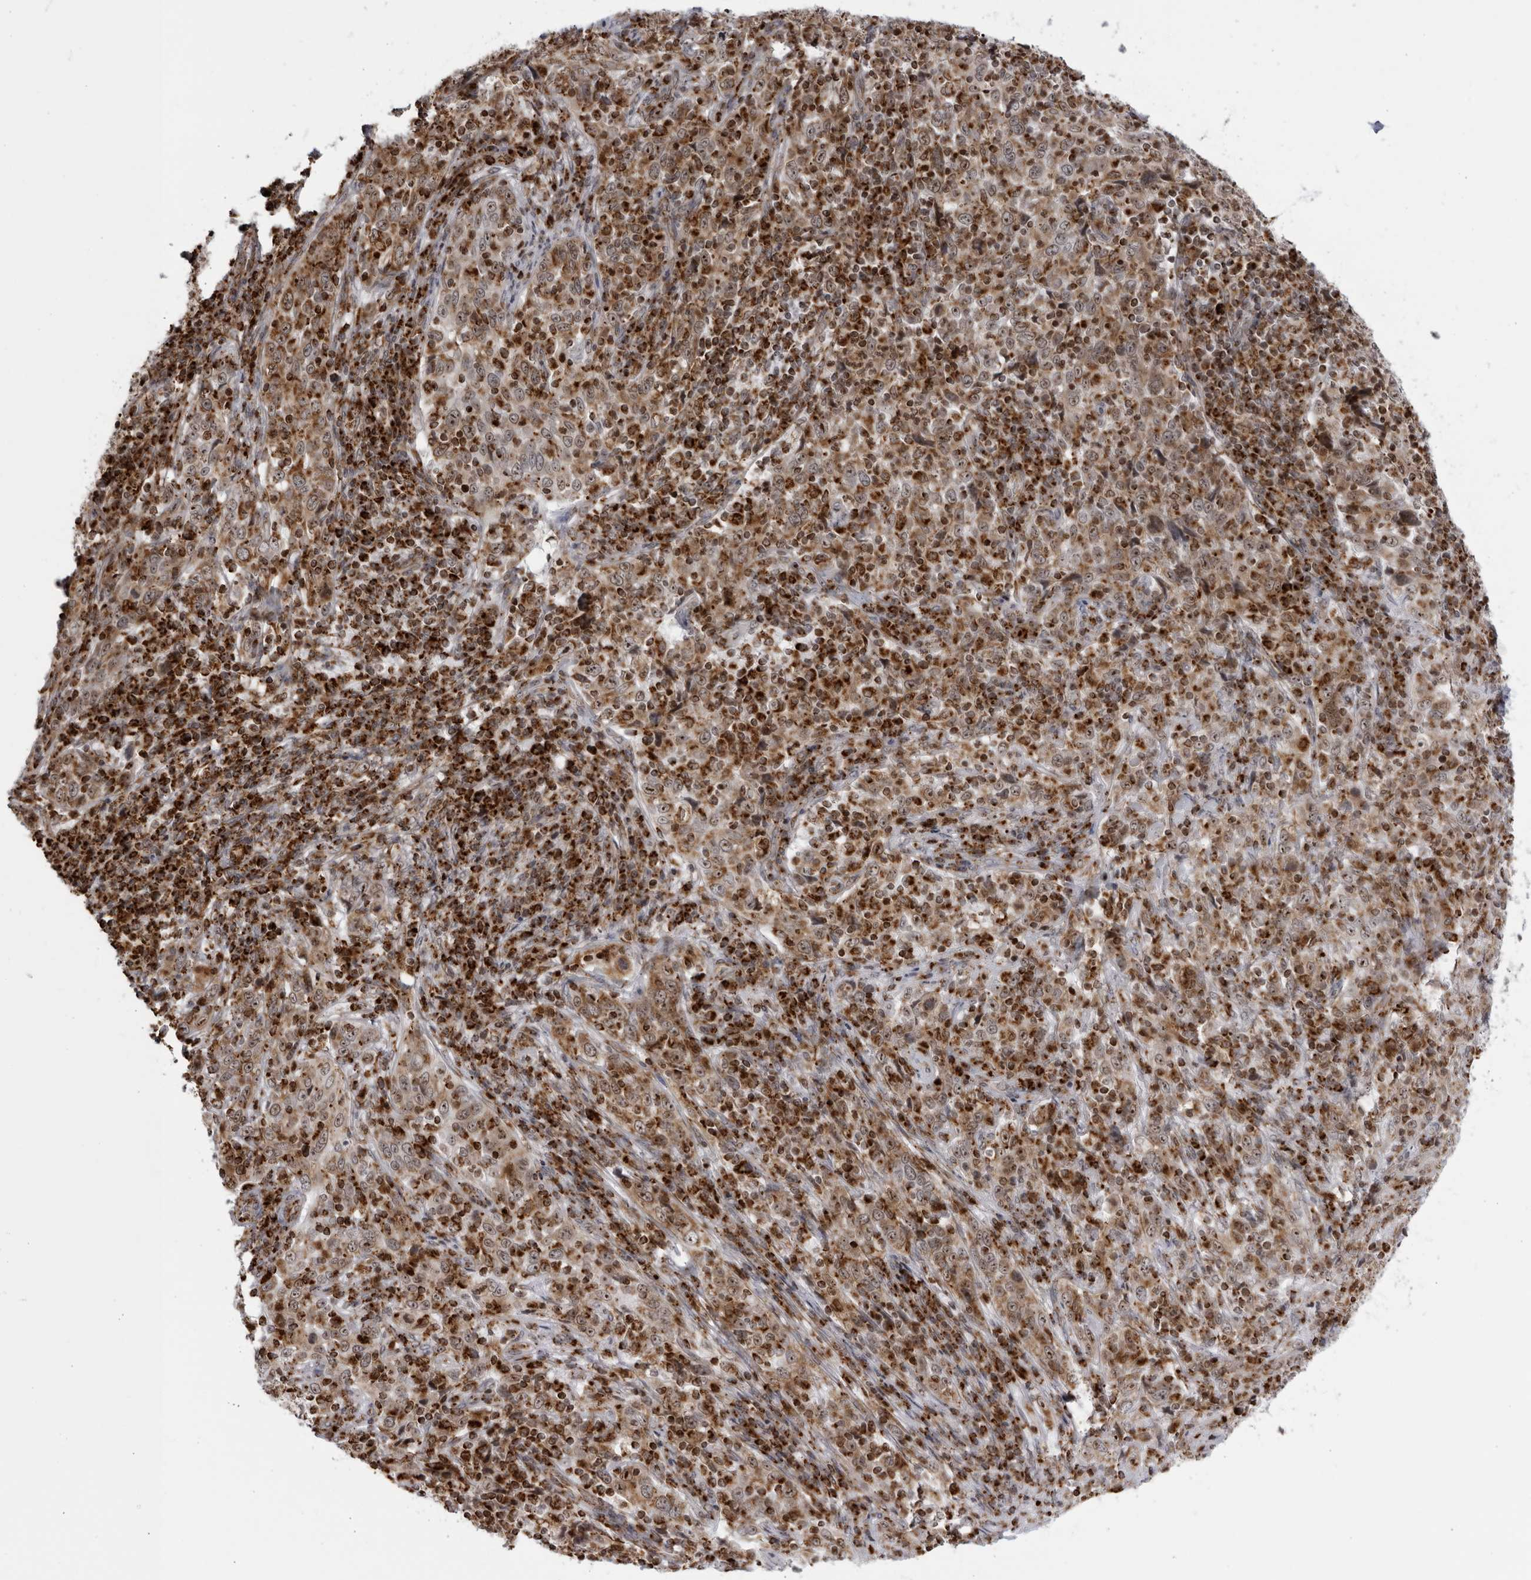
{"staining": {"intensity": "moderate", "quantity": ">75%", "location": "cytoplasmic/membranous,nuclear"}, "tissue": "cervical cancer", "cell_type": "Tumor cells", "image_type": "cancer", "snomed": [{"axis": "morphology", "description": "Squamous cell carcinoma, NOS"}, {"axis": "topography", "description": "Cervix"}], "caption": "Moderate cytoplasmic/membranous and nuclear positivity is identified in about >75% of tumor cells in cervical cancer (squamous cell carcinoma).", "gene": "RBM34", "patient": {"sex": "female", "age": 46}}